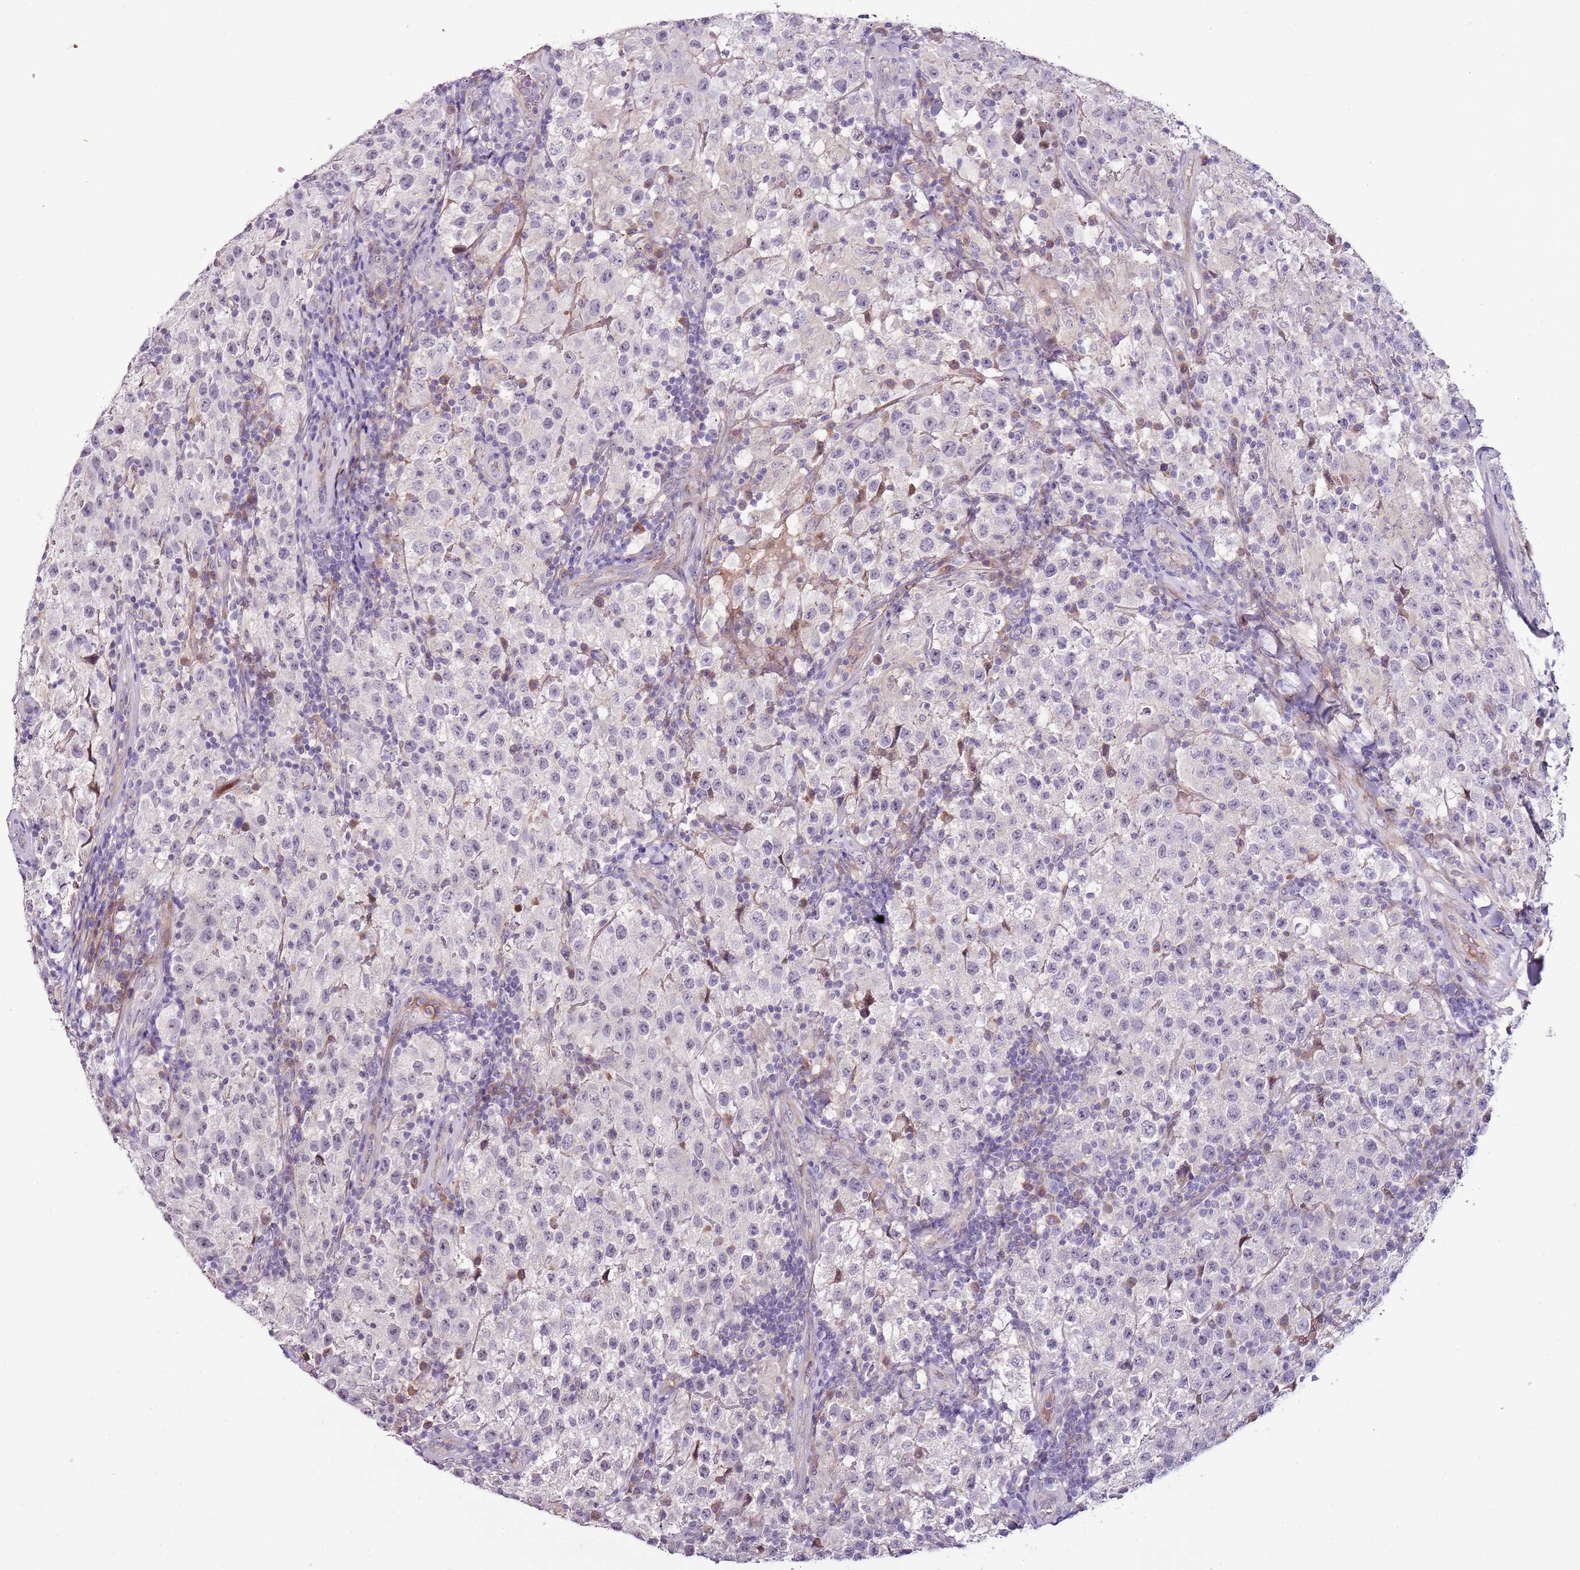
{"staining": {"intensity": "negative", "quantity": "none", "location": "none"}, "tissue": "testis cancer", "cell_type": "Tumor cells", "image_type": "cancer", "snomed": [{"axis": "morphology", "description": "Seminoma, NOS"}, {"axis": "morphology", "description": "Carcinoma, Embryonal, NOS"}, {"axis": "topography", "description": "Testis"}], "caption": "This is an immunohistochemistry (IHC) image of testis cancer. There is no positivity in tumor cells.", "gene": "NKX2-3", "patient": {"sex": "male", "age": 41}}